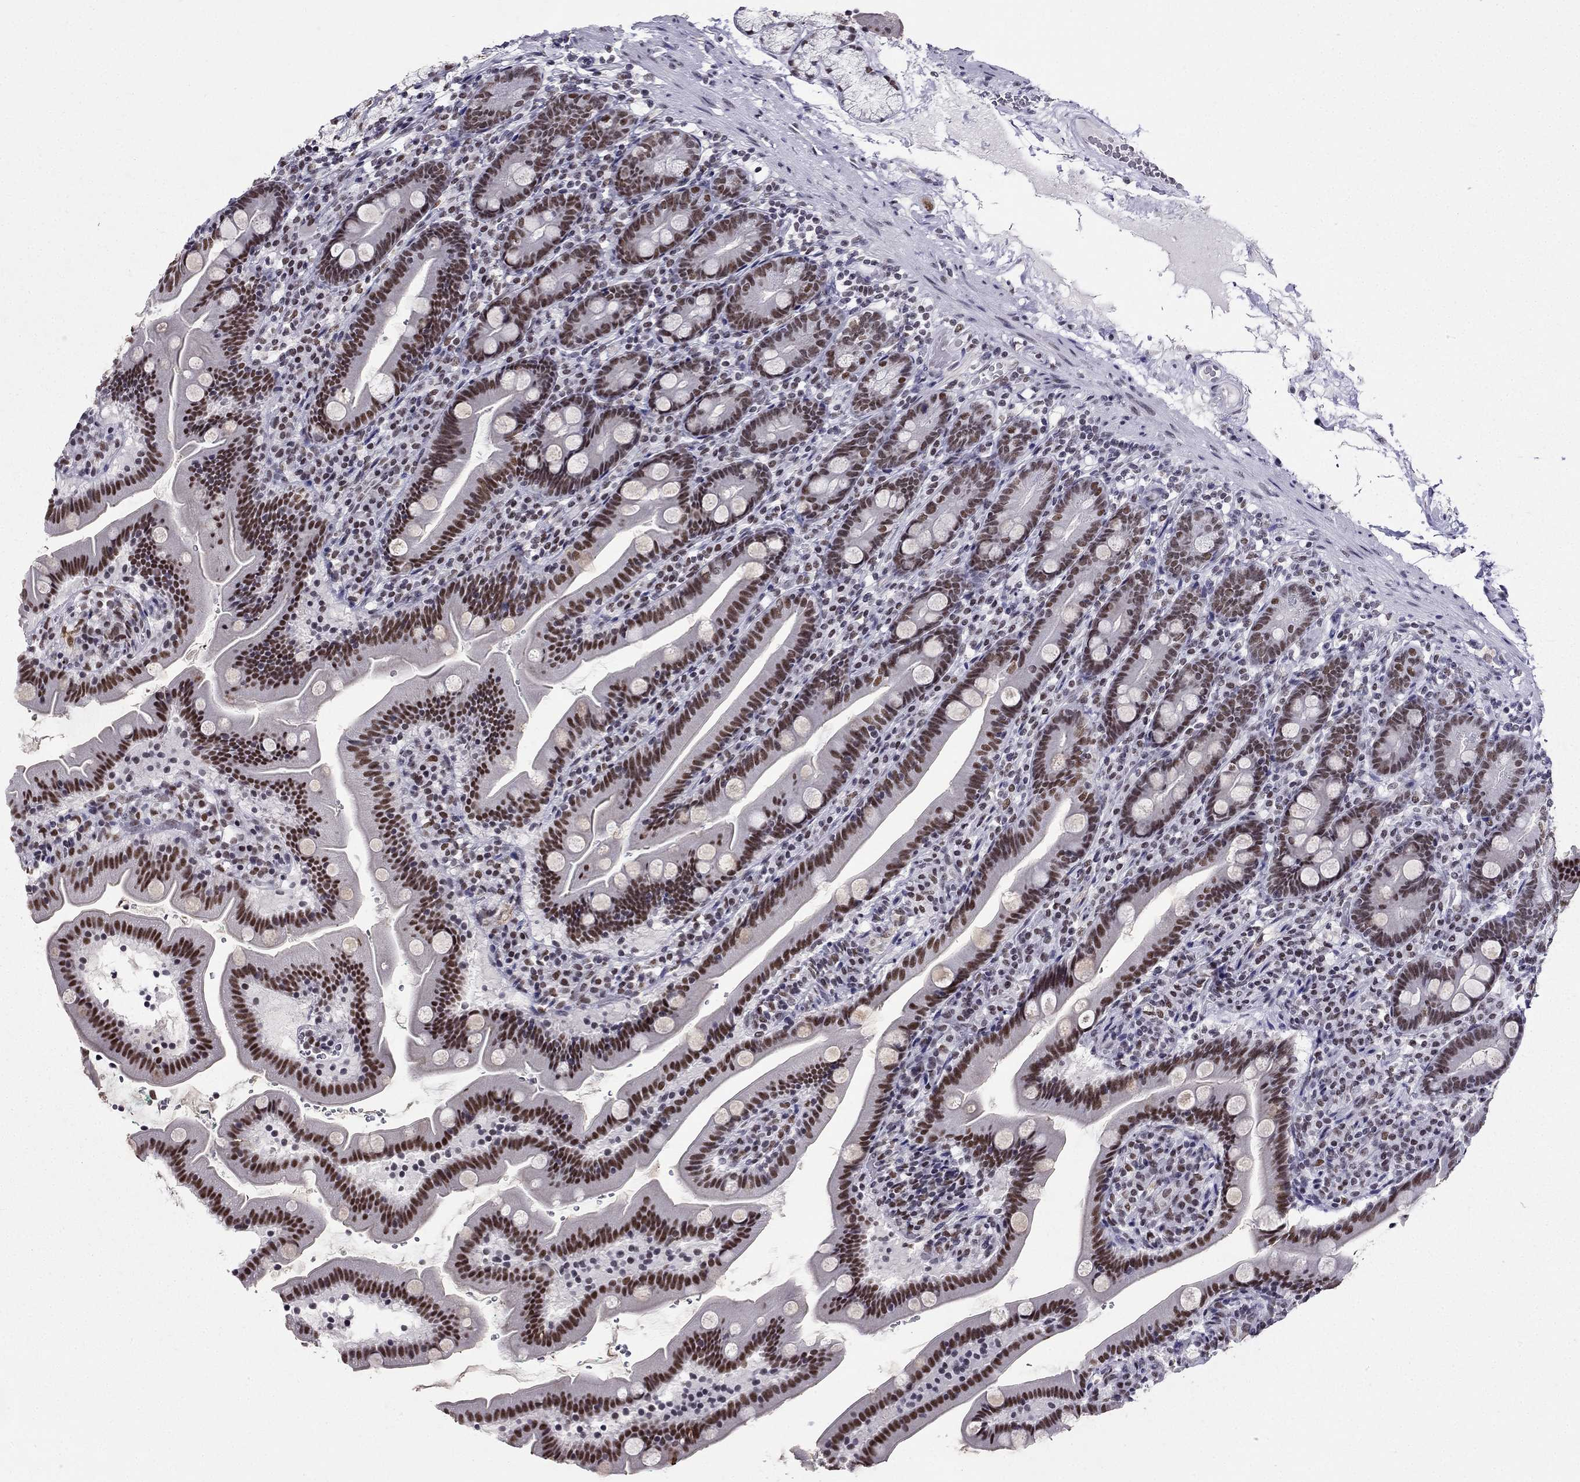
{"staining": {"intensity": "strong", "quantity": ">75%", "location": "nuclear"}, "tissue": "duodenum", "cell_type": "Glandular cells", "image_type": "normal", "snomed": [{"axis": "morphology", "description": "Normal tissue, NOS"}, {"axis": "topography", "description": "Duodenum"}], "caption": "Immunohistochemistry (IHC) (DAB) staining of normal human duodenum reveals strong nuclear protein positivity in approximately >75% of glandular cells.", "gene": "ZNF420", "patient": {"sex": "female", "age": 67}}